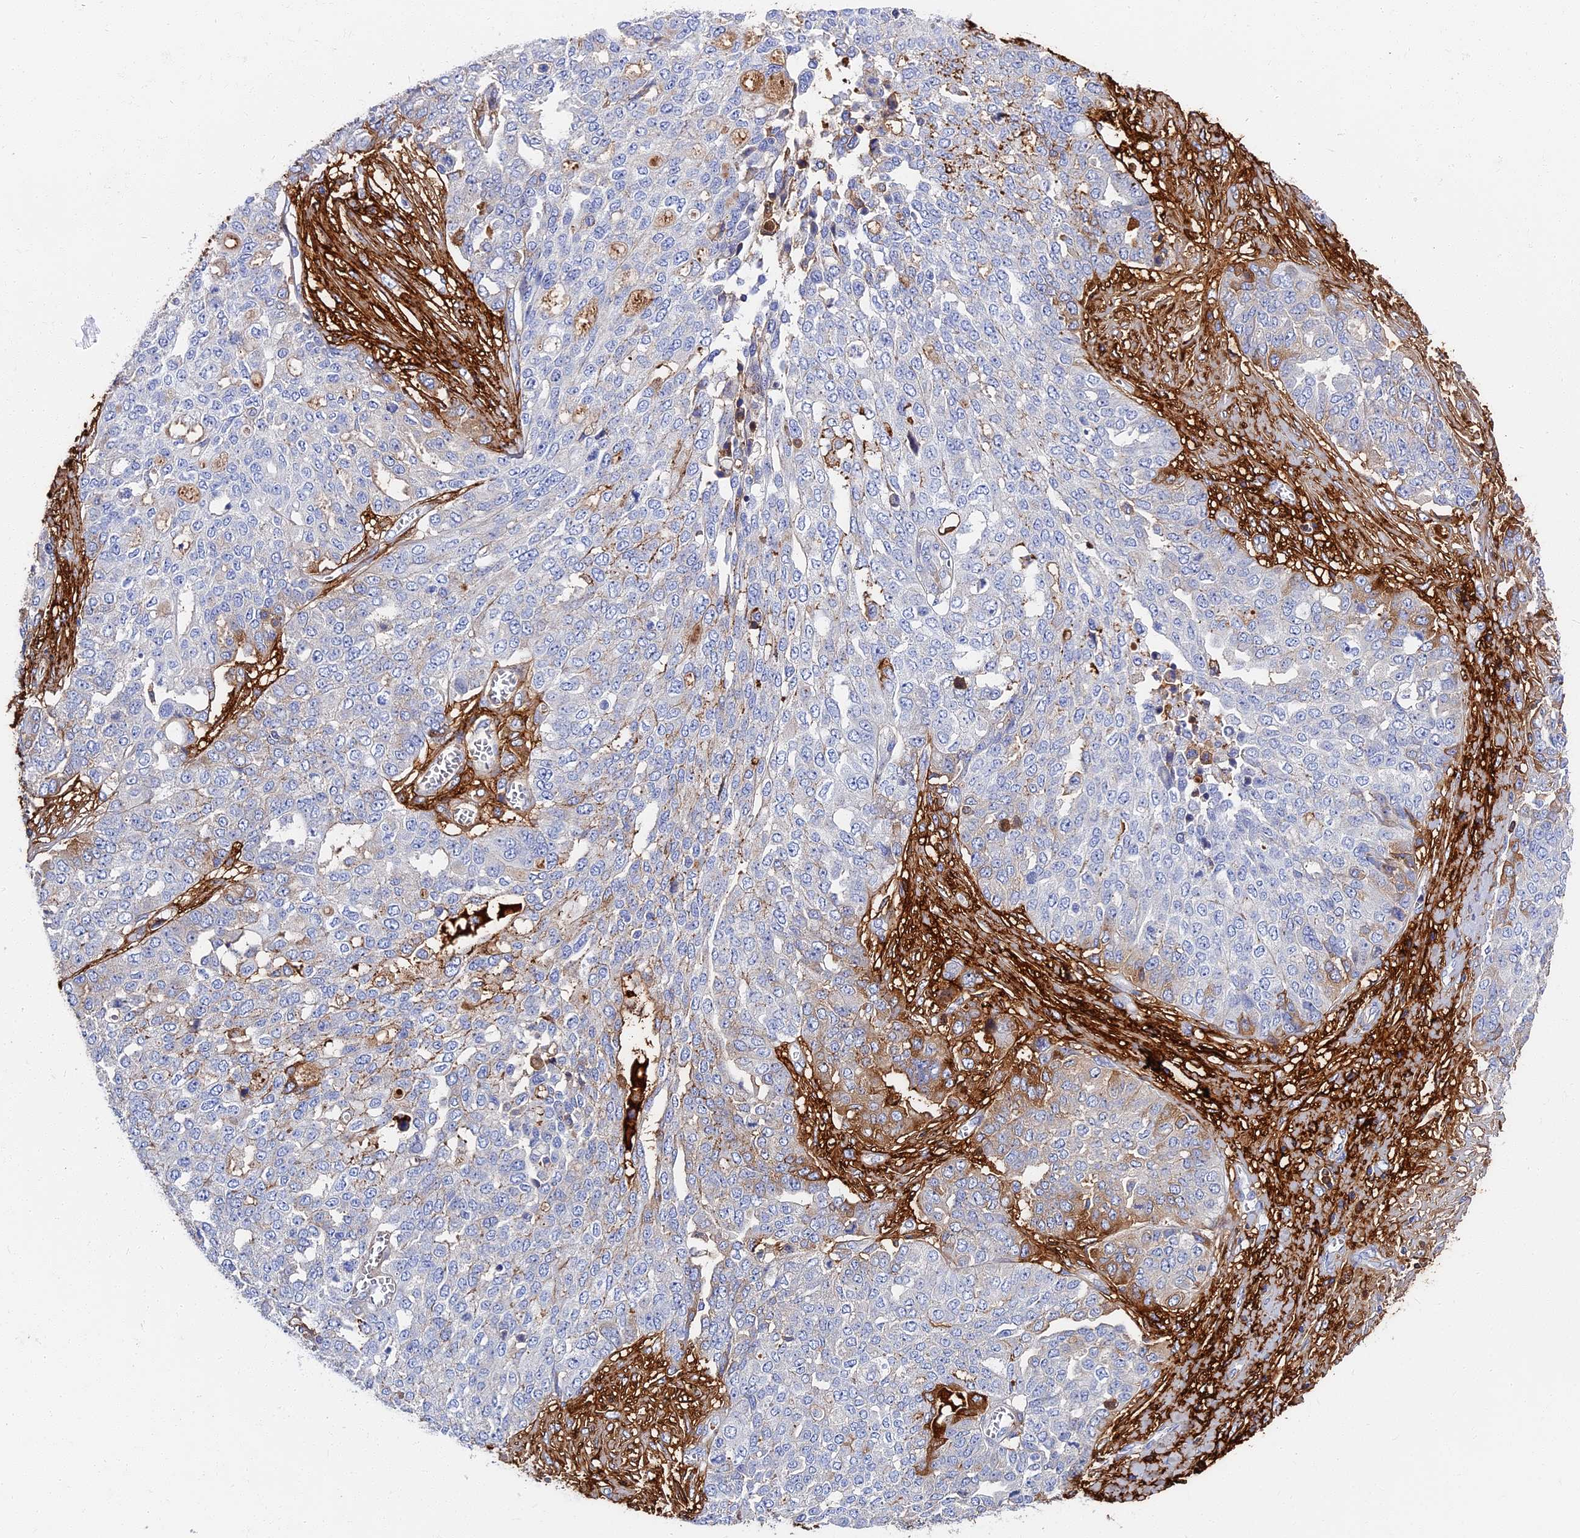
{"staining": {"intensity": "negative", "quantity": "none", "location": "none"}, "tissue": "ovarian cancer", "cell_type": "Tumor cells", "image_type": "cancer", "snomed": [{"axis": "morphology", "description": "Cystadenocarcinoma, serous, NOS"}, {"axis": "topography", "description": "Soft tissue"}, {"axis": "topography", "description": "Ovary"}], "caption": "Tumor cells are negative for protein expression in human ovarian serous cystadenocarcinoma.", "gene": "ITIH1", "patient": {"sex": "female", "age": 57}}